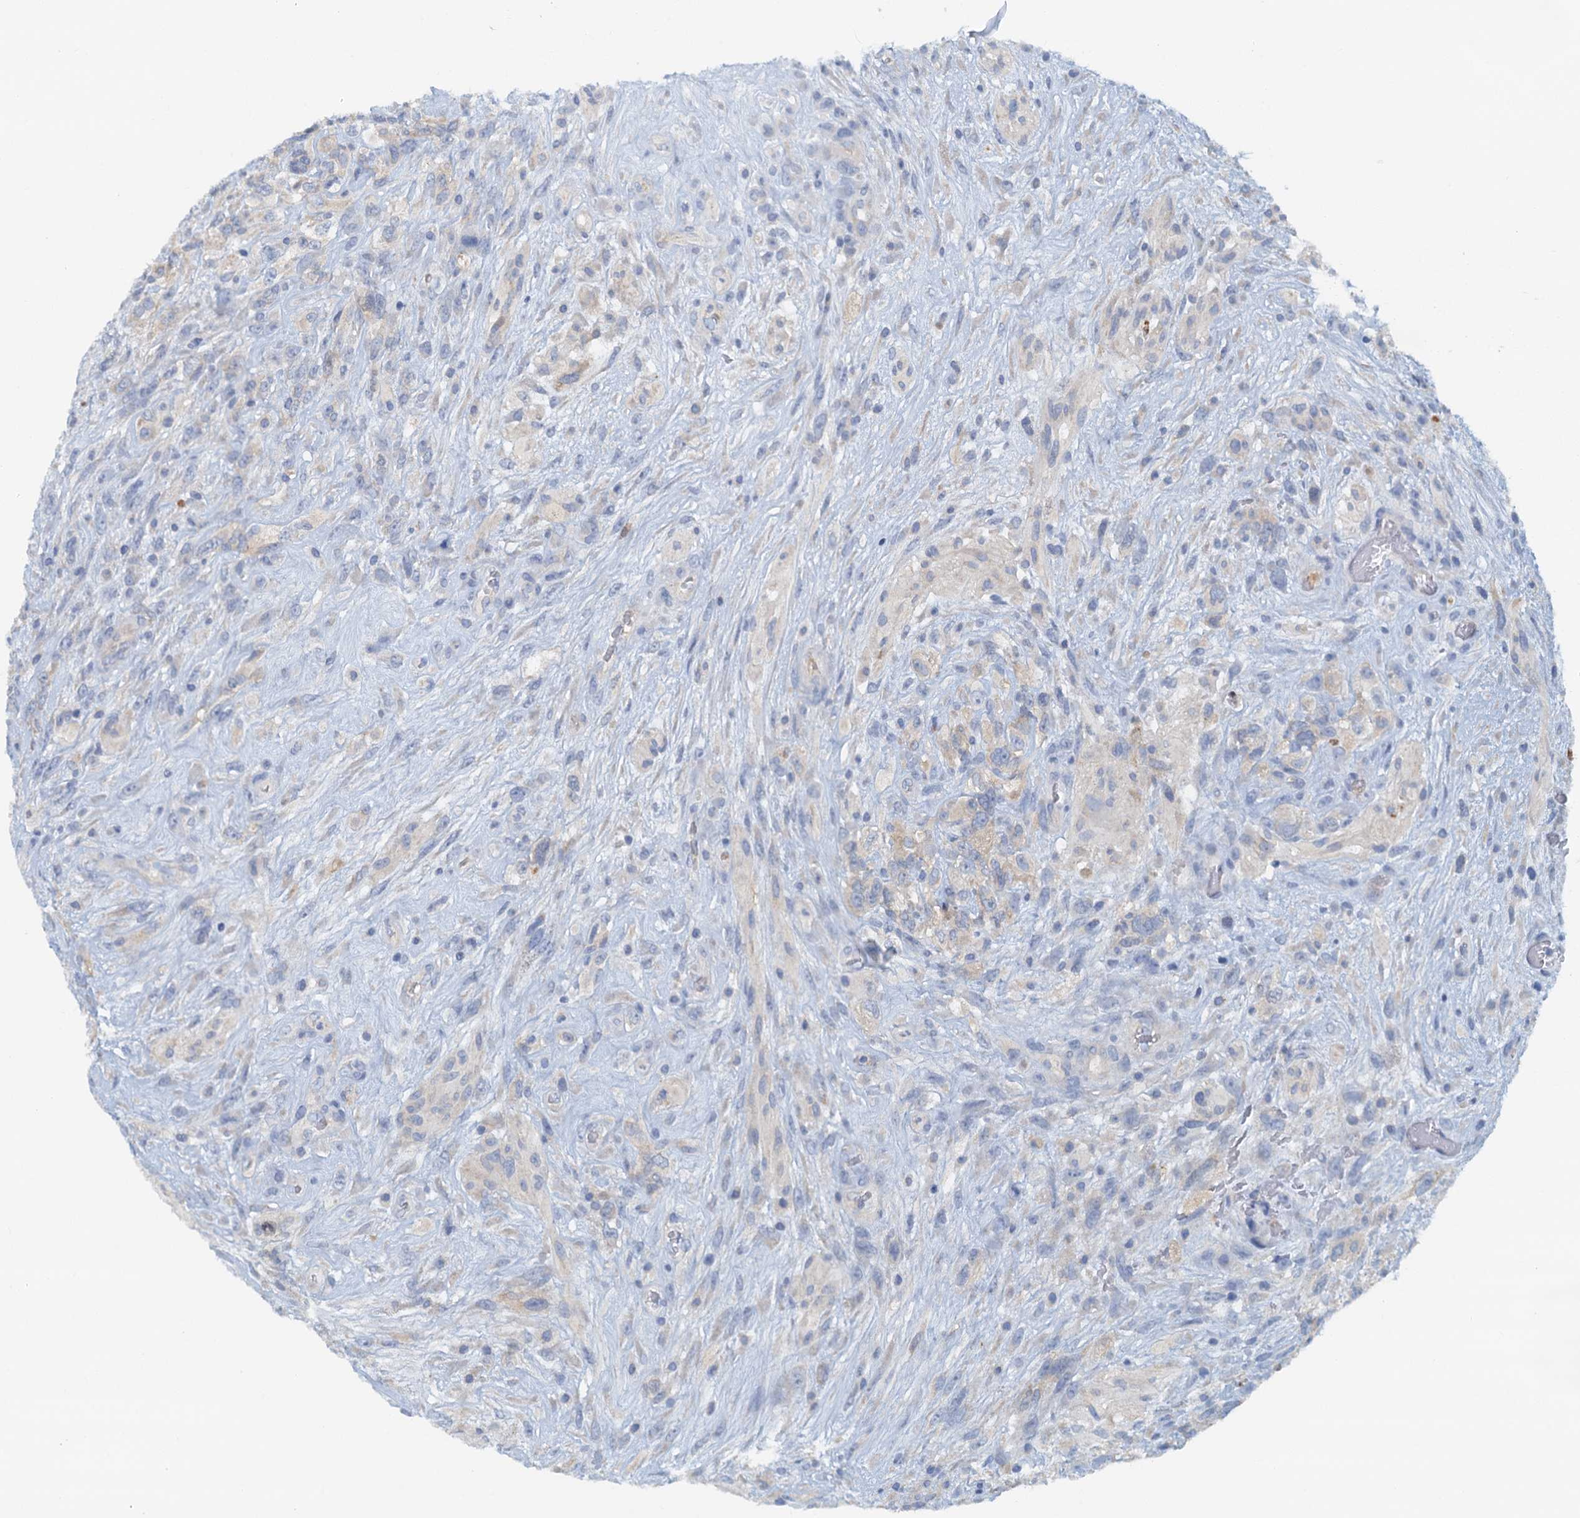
{"staining": {"intensity": "negative", "quantity": "none", "location": "none"}, "tissue": "glioma", "cell_type": "Tumor cells", "image_type": "cancer", "snomed": [{"axis": "morphology", "description": "Glioma, malignant, High grade"}, {"axis": "topography", "description": "Brain"}], "caption": "This is an IHC image of glioma. There is no positivity in tumor cells.", "gene": "DTD1", "patient": {"sex": "male", "age": 61}}